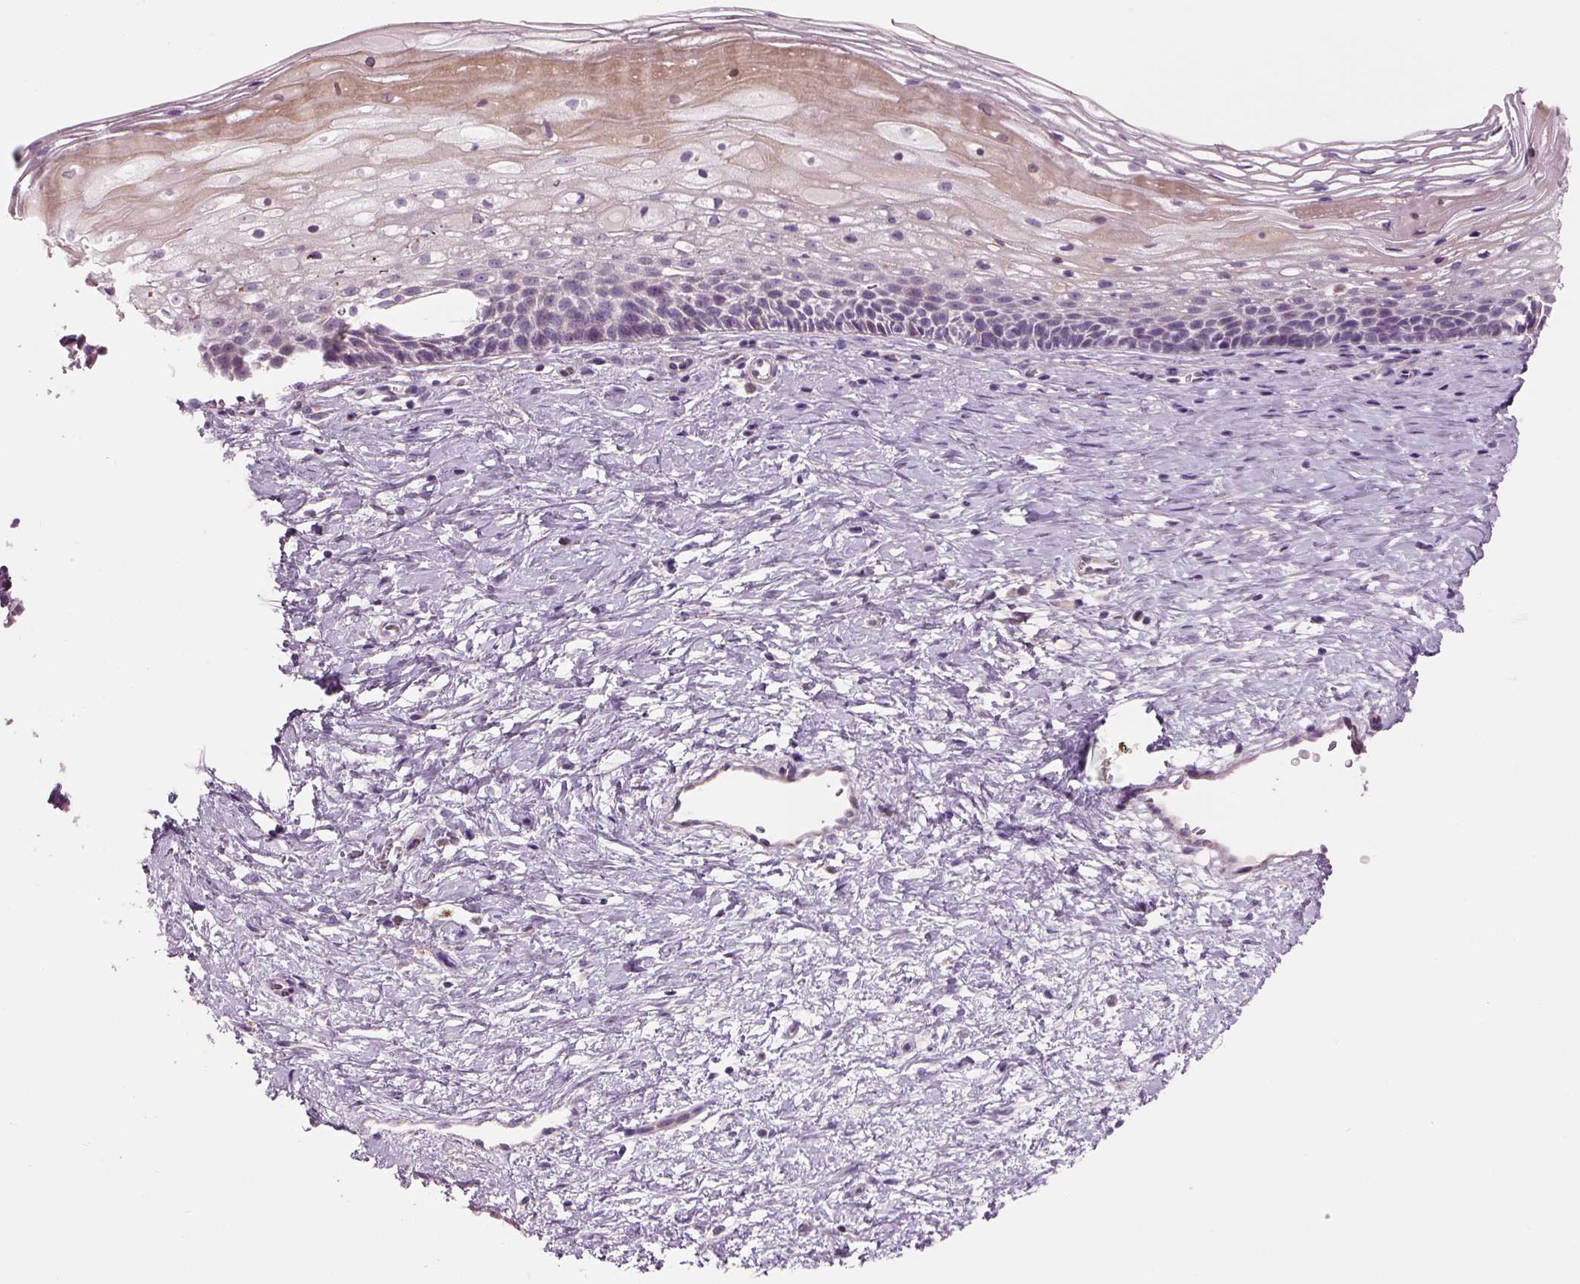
{"staining": {"intensity": "negative", "quantity": "none", "location": "none"}, "tissue": "cervix", "cell_type": "Glandular cells", "image_type": "normal", "snomed": [{"axis": "morphology", "description": "Normal tissue, NOS"}, {"axis": "topography", "description": "Cervix"}], "caption": "Micrograph shows no significant protein staining in glandular cells of normal cervix. (Stains: DAB (3,3'-diaminobenzidine) immunohistochemistry with hematoxylin counter stain, Microscopy: brightfield microscopy at high magnification).", "gene": "IFT52", "patient": {"sex": "female", "age": 34}}